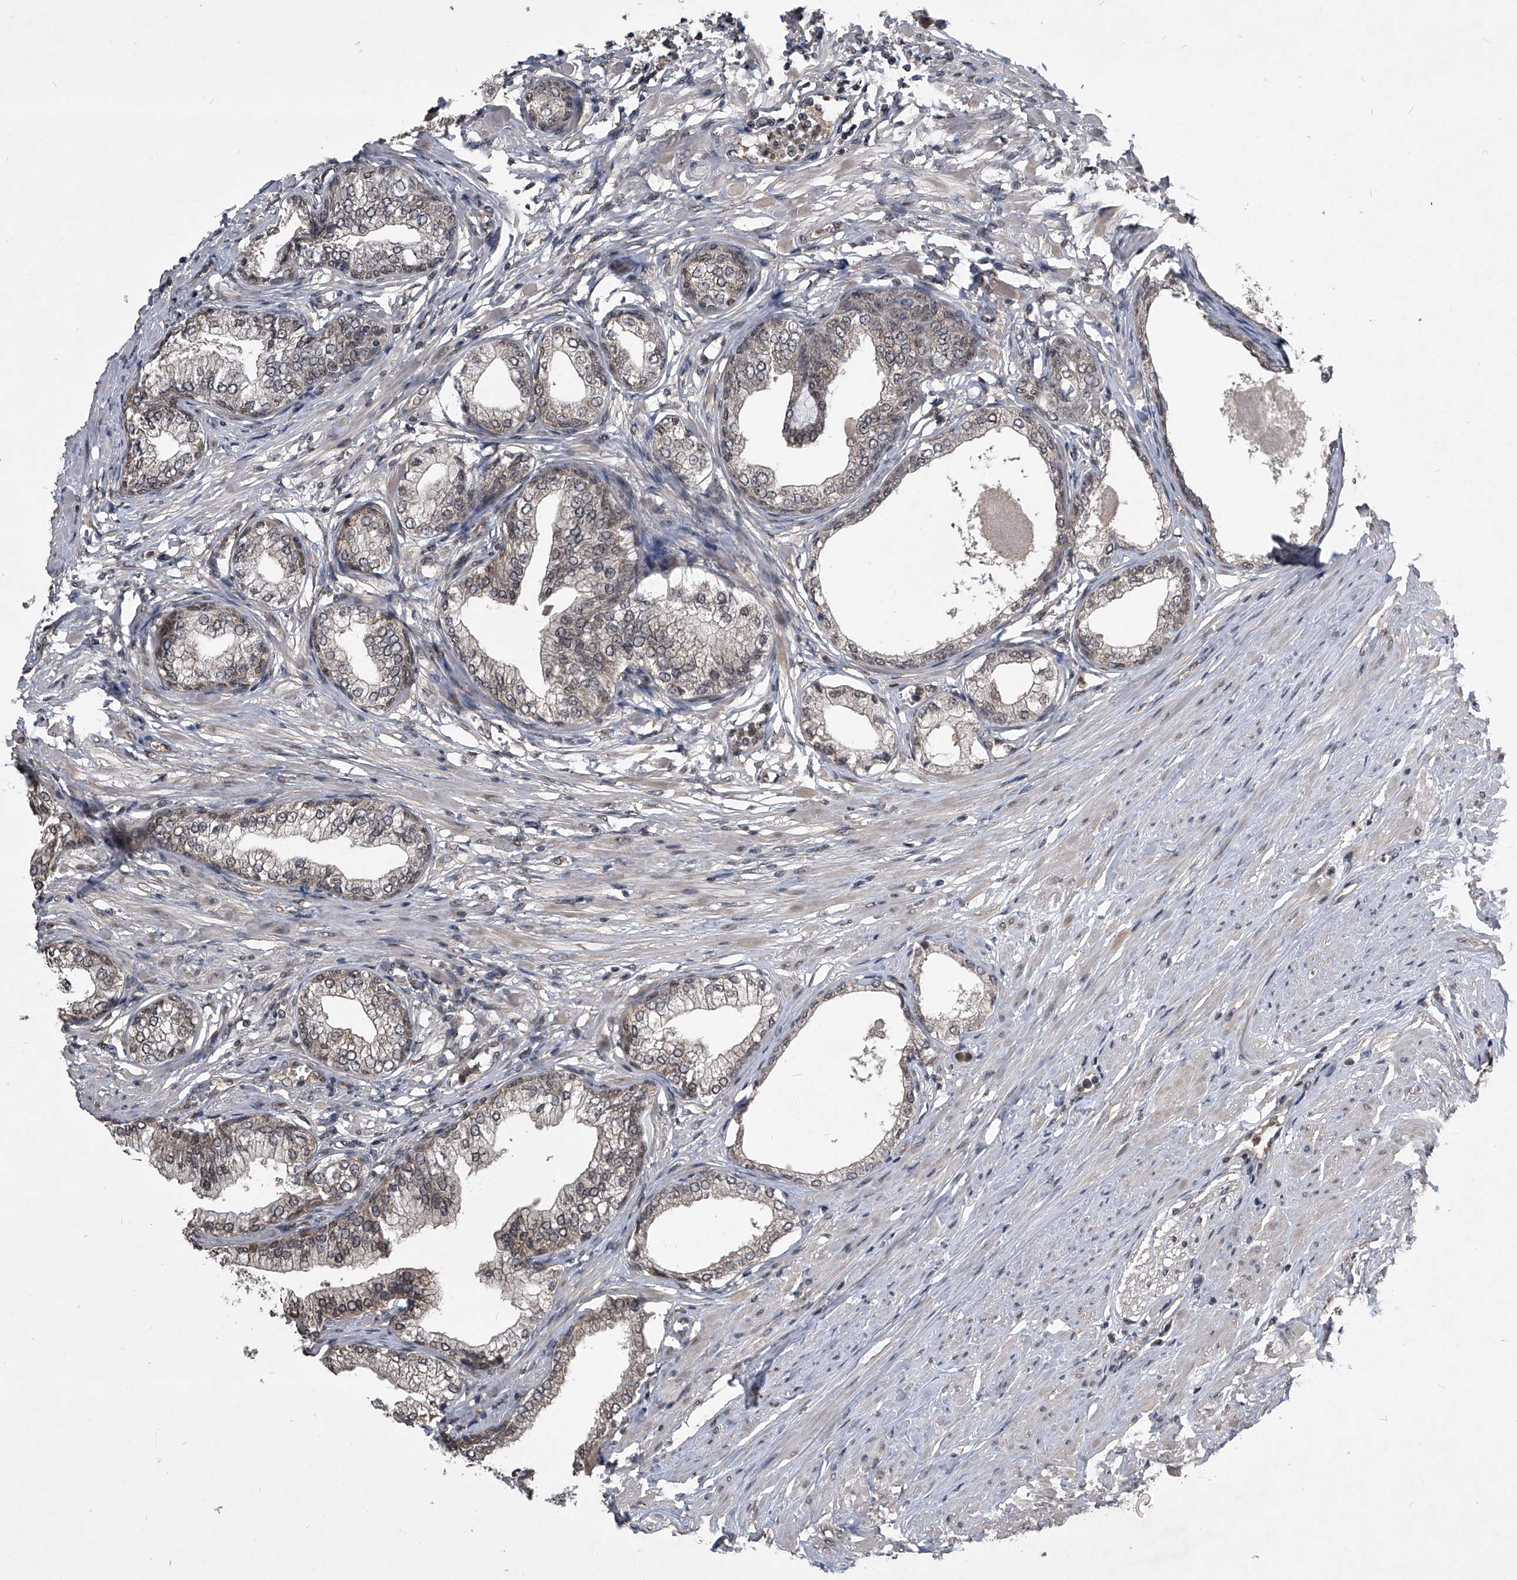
{"staining": {"intensity": "moderate", "quantity": "25%-75%", "location": "cytoplasmic/membranous,nuclear"}, "tissue": "prostate", "cell_type": "Glandular cells", "image_type": "normal", "snomed": [{"axis": "morphology", "description": "Normal tissue, NOS"}, {"axis": "morphology", "description": "Urothelial carcinoma, Low grade"}, {"axis": "topography", "description": "Urinary bladder"}, {"axis": "topography", "description": "Prostate"}], "caption": "IHC of normal prostate exhibits medium levels of moderate cytoplasmic/membranous,nuclear staining in about 25%-75% of glandular cells.", "gene": "TSNAX", "patient": {"sex": "male", "age": 60}}